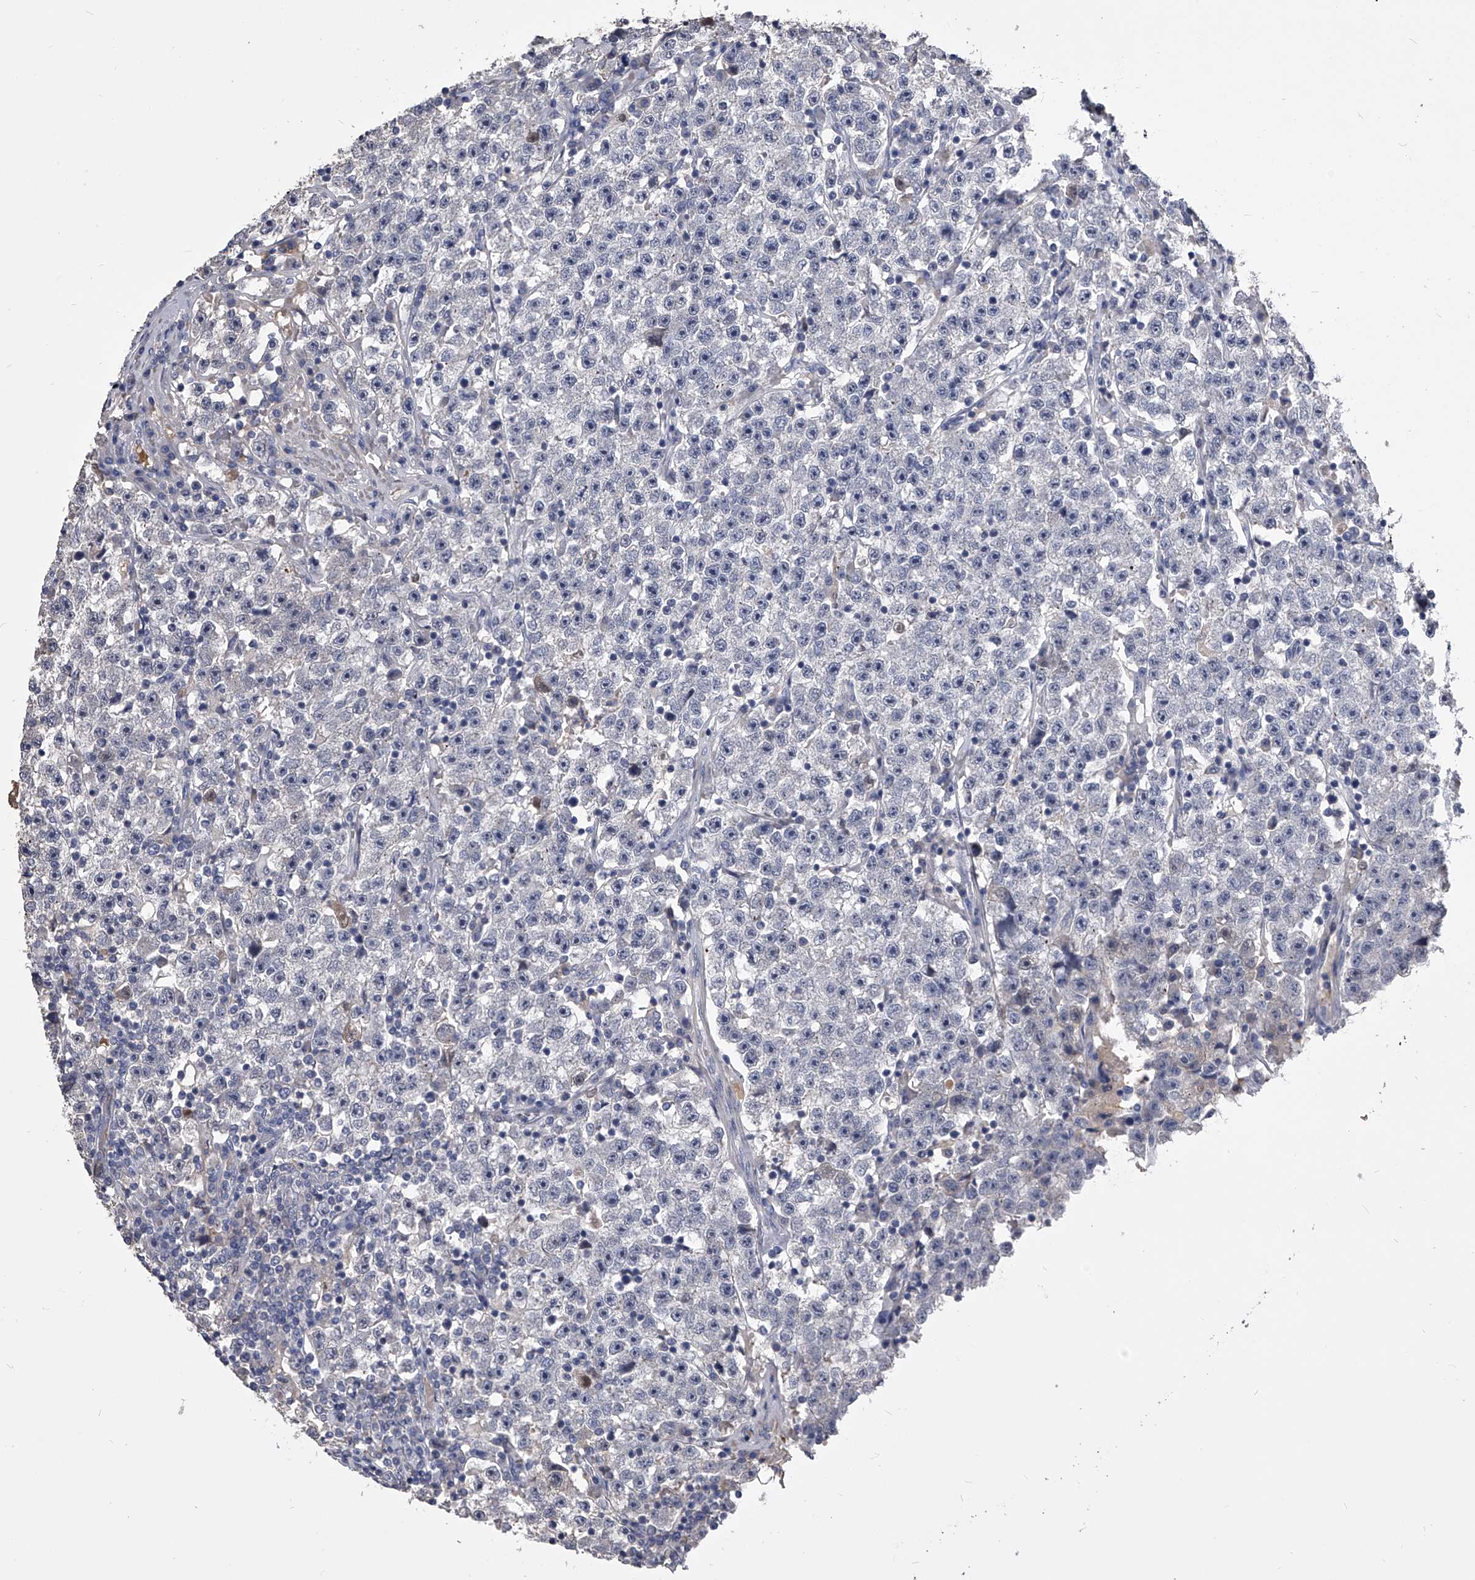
{"staining": {"intensity": "negative", "quantity": "none", "location": "none"}, "tissue": "testis cancer", "cell_type": "Tumor cells", "image_type": "cancer", "snomed": [{"axis": "morphology", "description": "Seminoma, NOS"}, {"axis": "topography", "description": "Testis"}], "caption": "This is an immunohistochemistry (IHC) image of seminoma (testis). There is no expression in tumor cells.", "gene": "MDN1", "patient": {"sex": "male", "age": 22}}